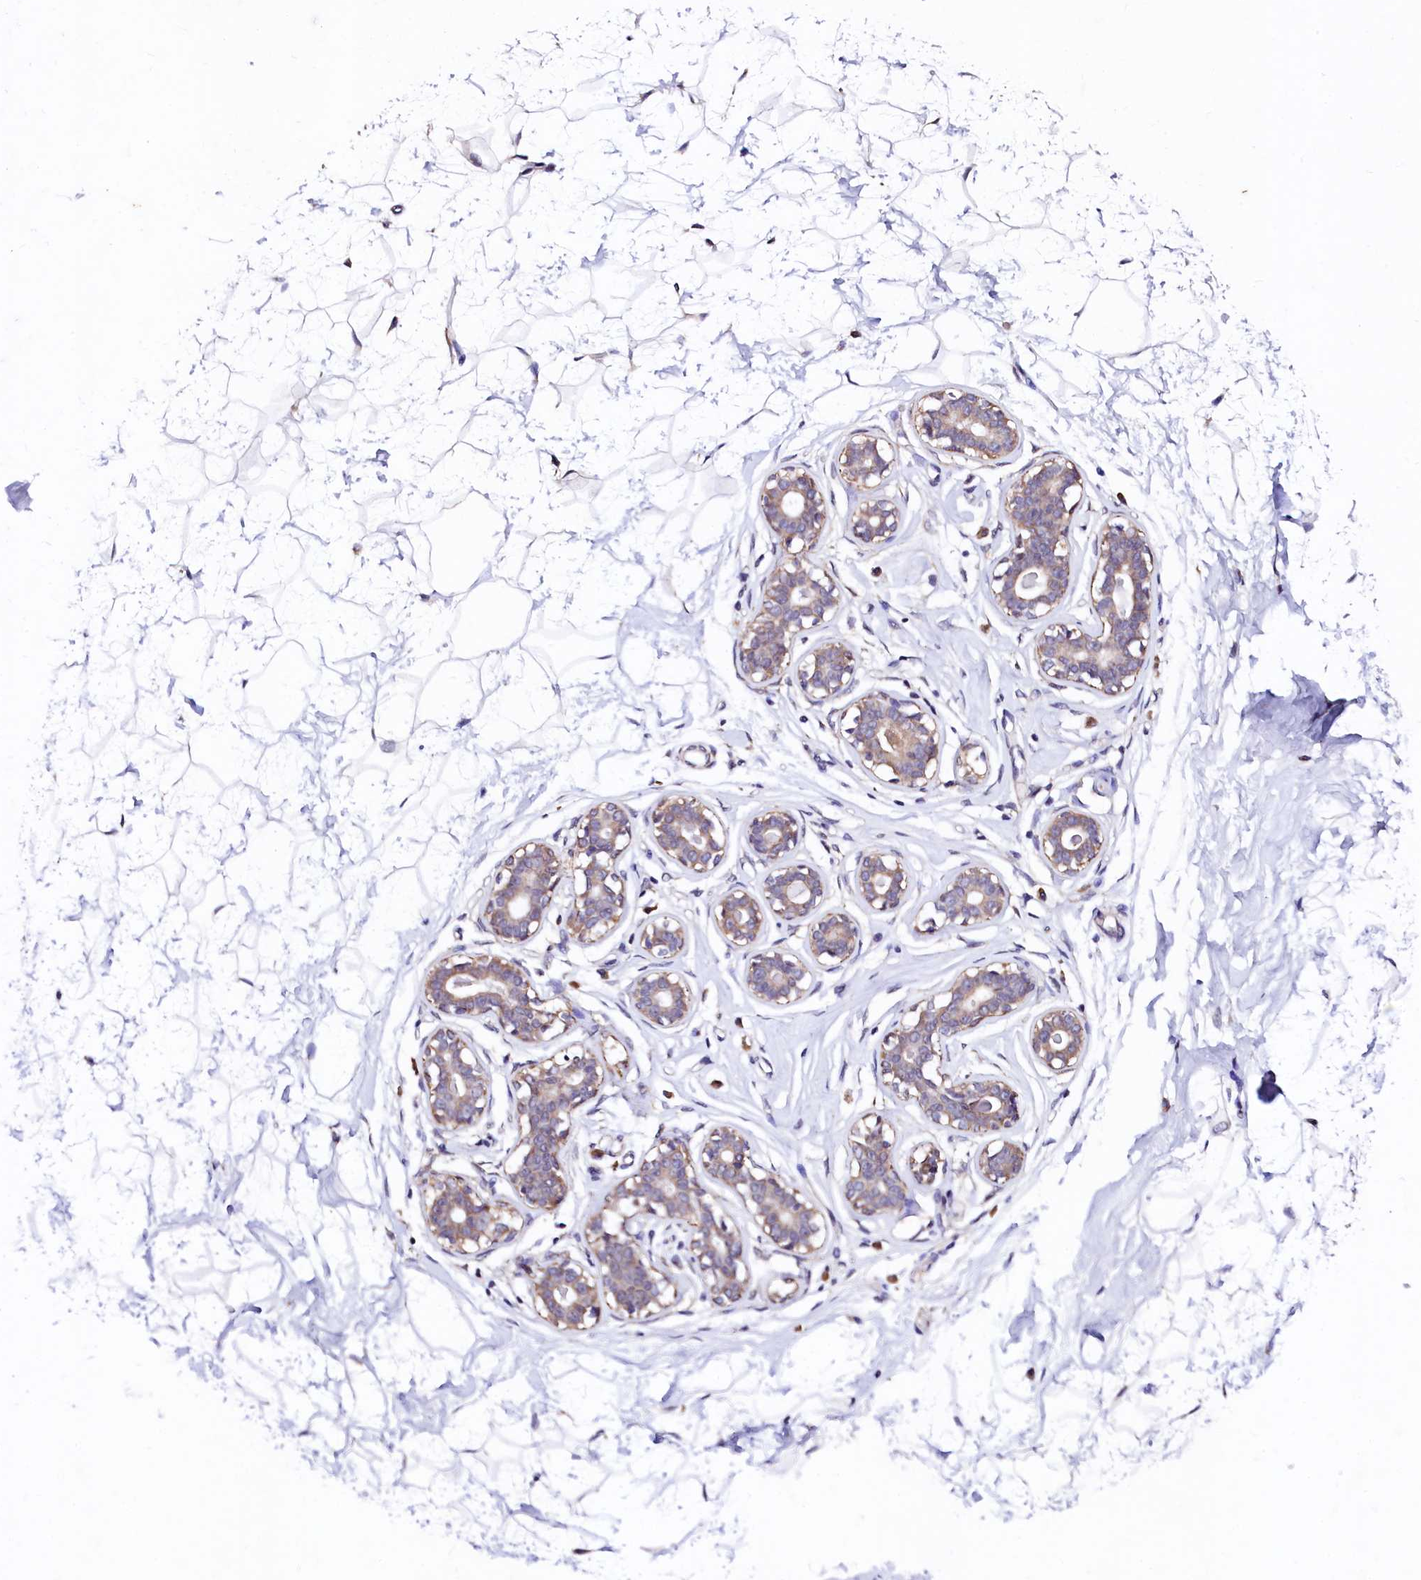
{"staining": {"intensity": "negative", "quantity": "none", "location": "none"}, "tissue": "breast", "cell_type": "Adipocytes", "image_type": "normal", "snomed": [{"axis": "morphology", "description": "Normal tissue, NOS"}, {"axis": "morphology", "description": "Adenoma, NOS"}, {"axis": "topography", "description": "Breast"}], "caption": "This is an immunohistochemistry micrograph of unremarkable breast. There is no expression in adipocytes.", "gene": "GPR176", "patient": {"sex": "female", "age": 23}}